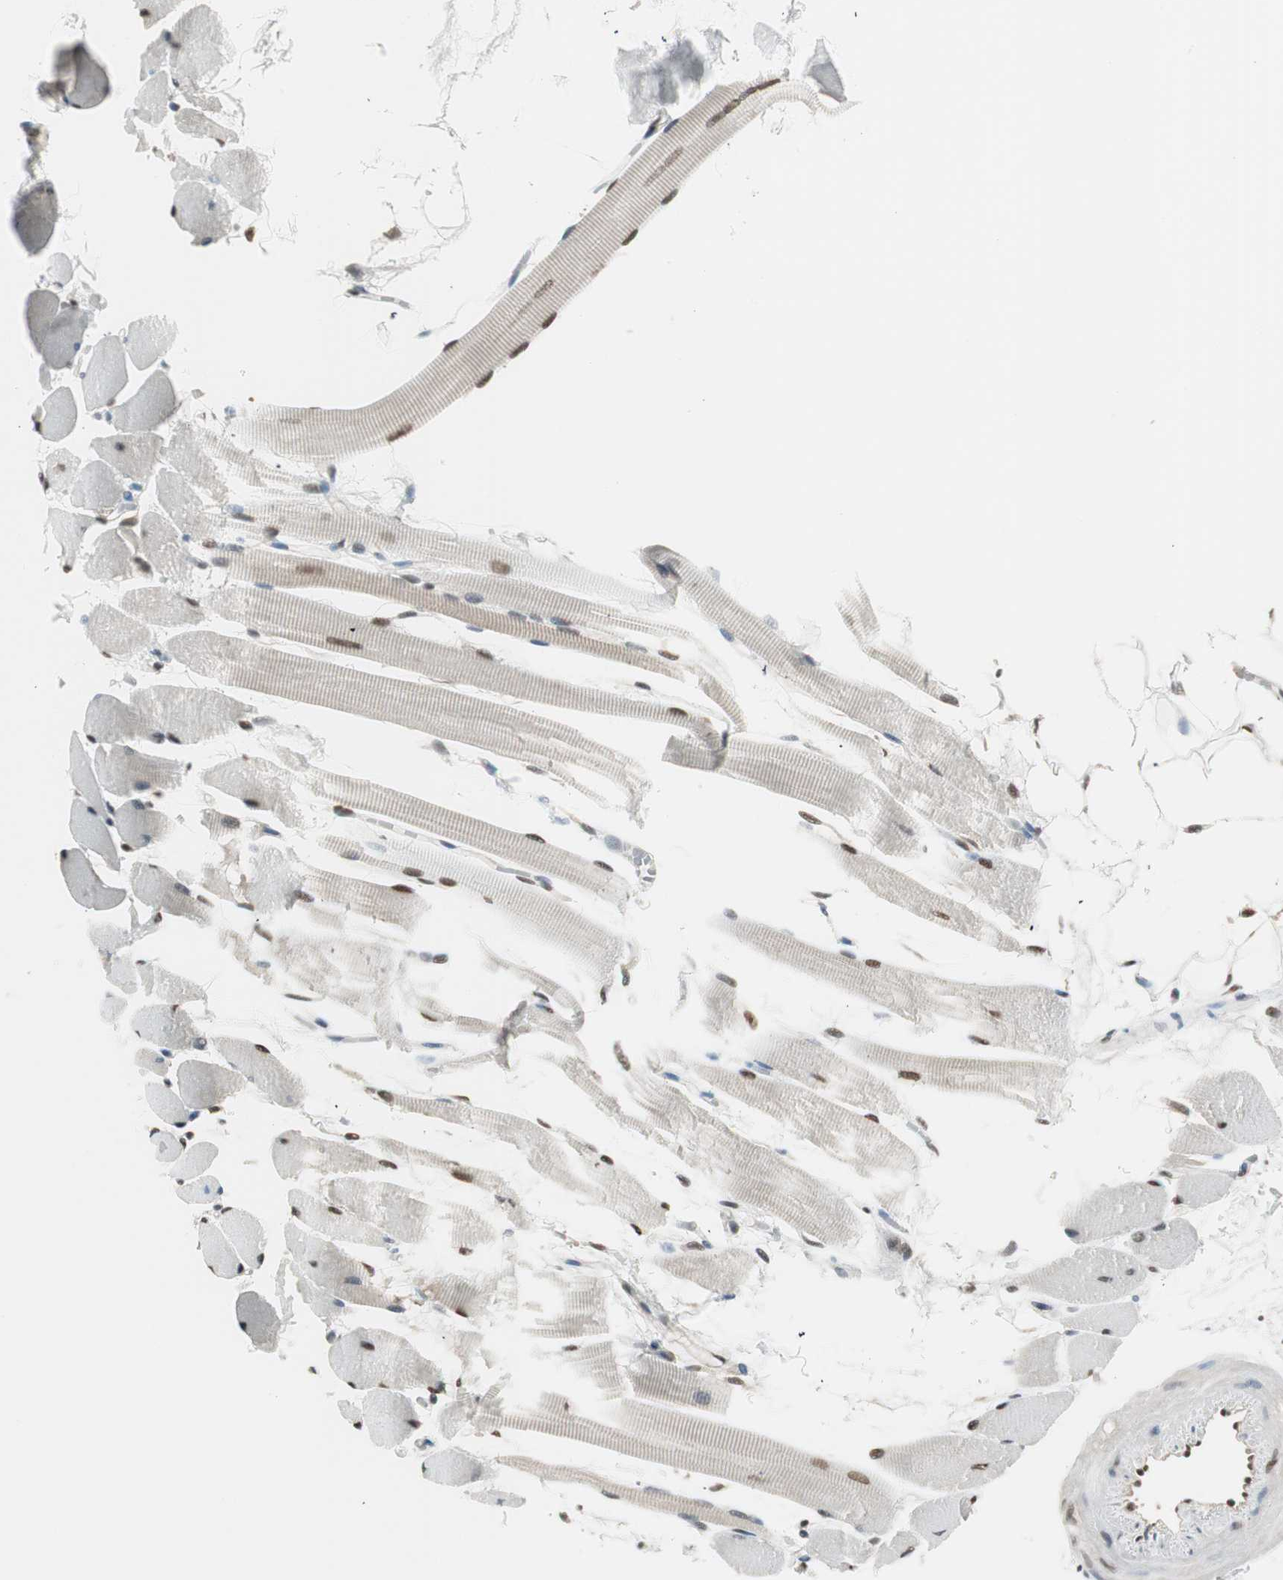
{"staining": {"intensity": "moderate", "quantity": ">75%", "location": "nuclear"}, "tissue": "skeletal muscle", "cell_type": "Myocytes", "image_type": "normal", "snomed": [{"axis": "morphology", "description": "Normal tissue, NOS"}, {"axis": "topography", "description": "Skeletal muscle"}, {"axis": "topography", "description": "Oral tissue"}, {"axis": "topography", "description": "Peripheral nerve tissue"}], "caption": "Brown immunohistochemical staining in normal human skeletal muscle demonstrates moderate nuclear staining in approximately >75% of myocytes.", "gene": "LONP2", "patient": {"sex": "female", "age": 84}}